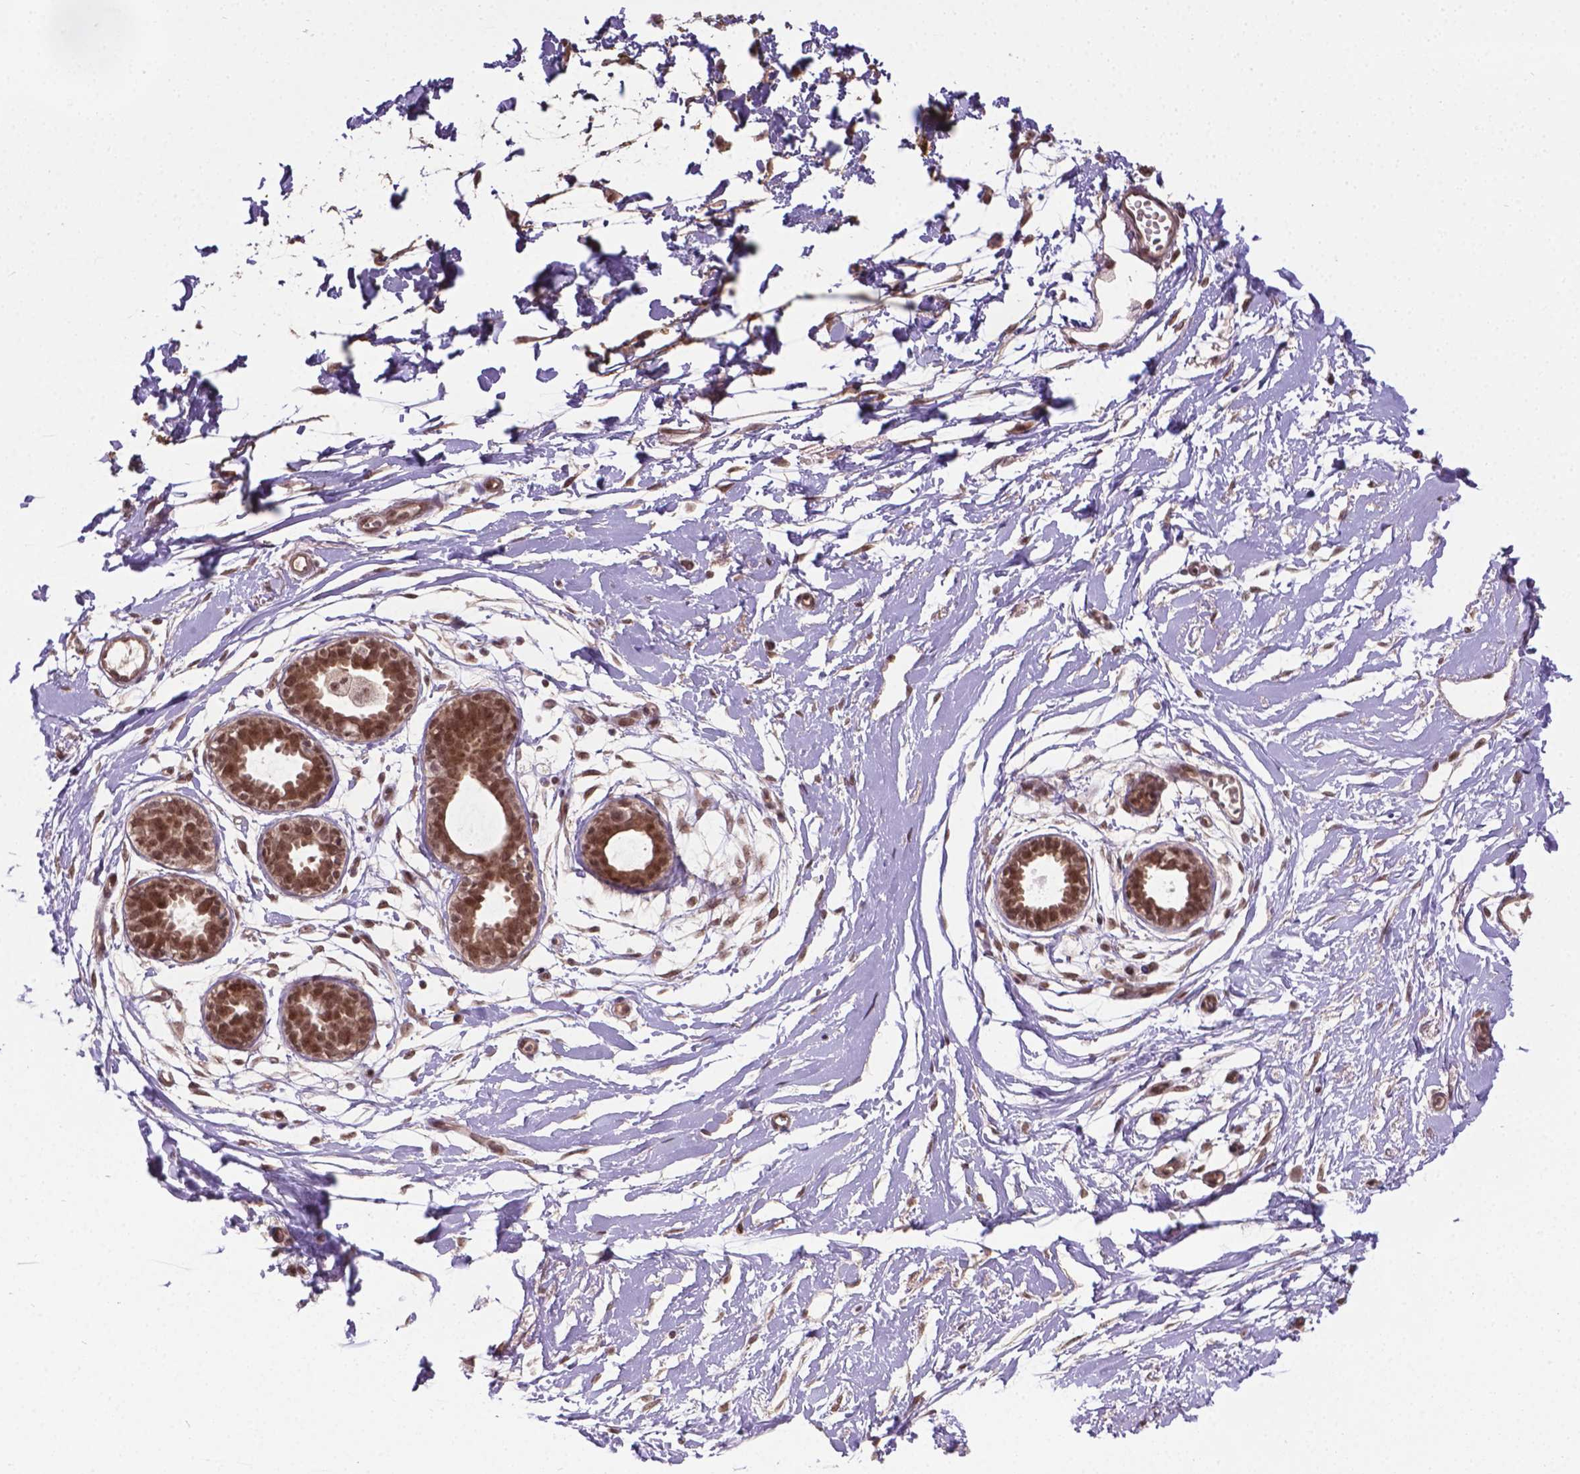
{"staining": {"intensity": "negative", "quantity": "none", "location": "none"}, "tissue": "breast", "cell_type": "Adipocytes", "image_type": "normal", "snomed": [{"axis": "morphology", "description": "Normal tissue, NOS"}, {"axis": "topography", "description": "Breast"}], "caption": "The photomicrograph demonstrates no significant positivity in adipocytes of breast.", "gene": "ANKRD54", "patient": {"sex": "female", "age": 49}}